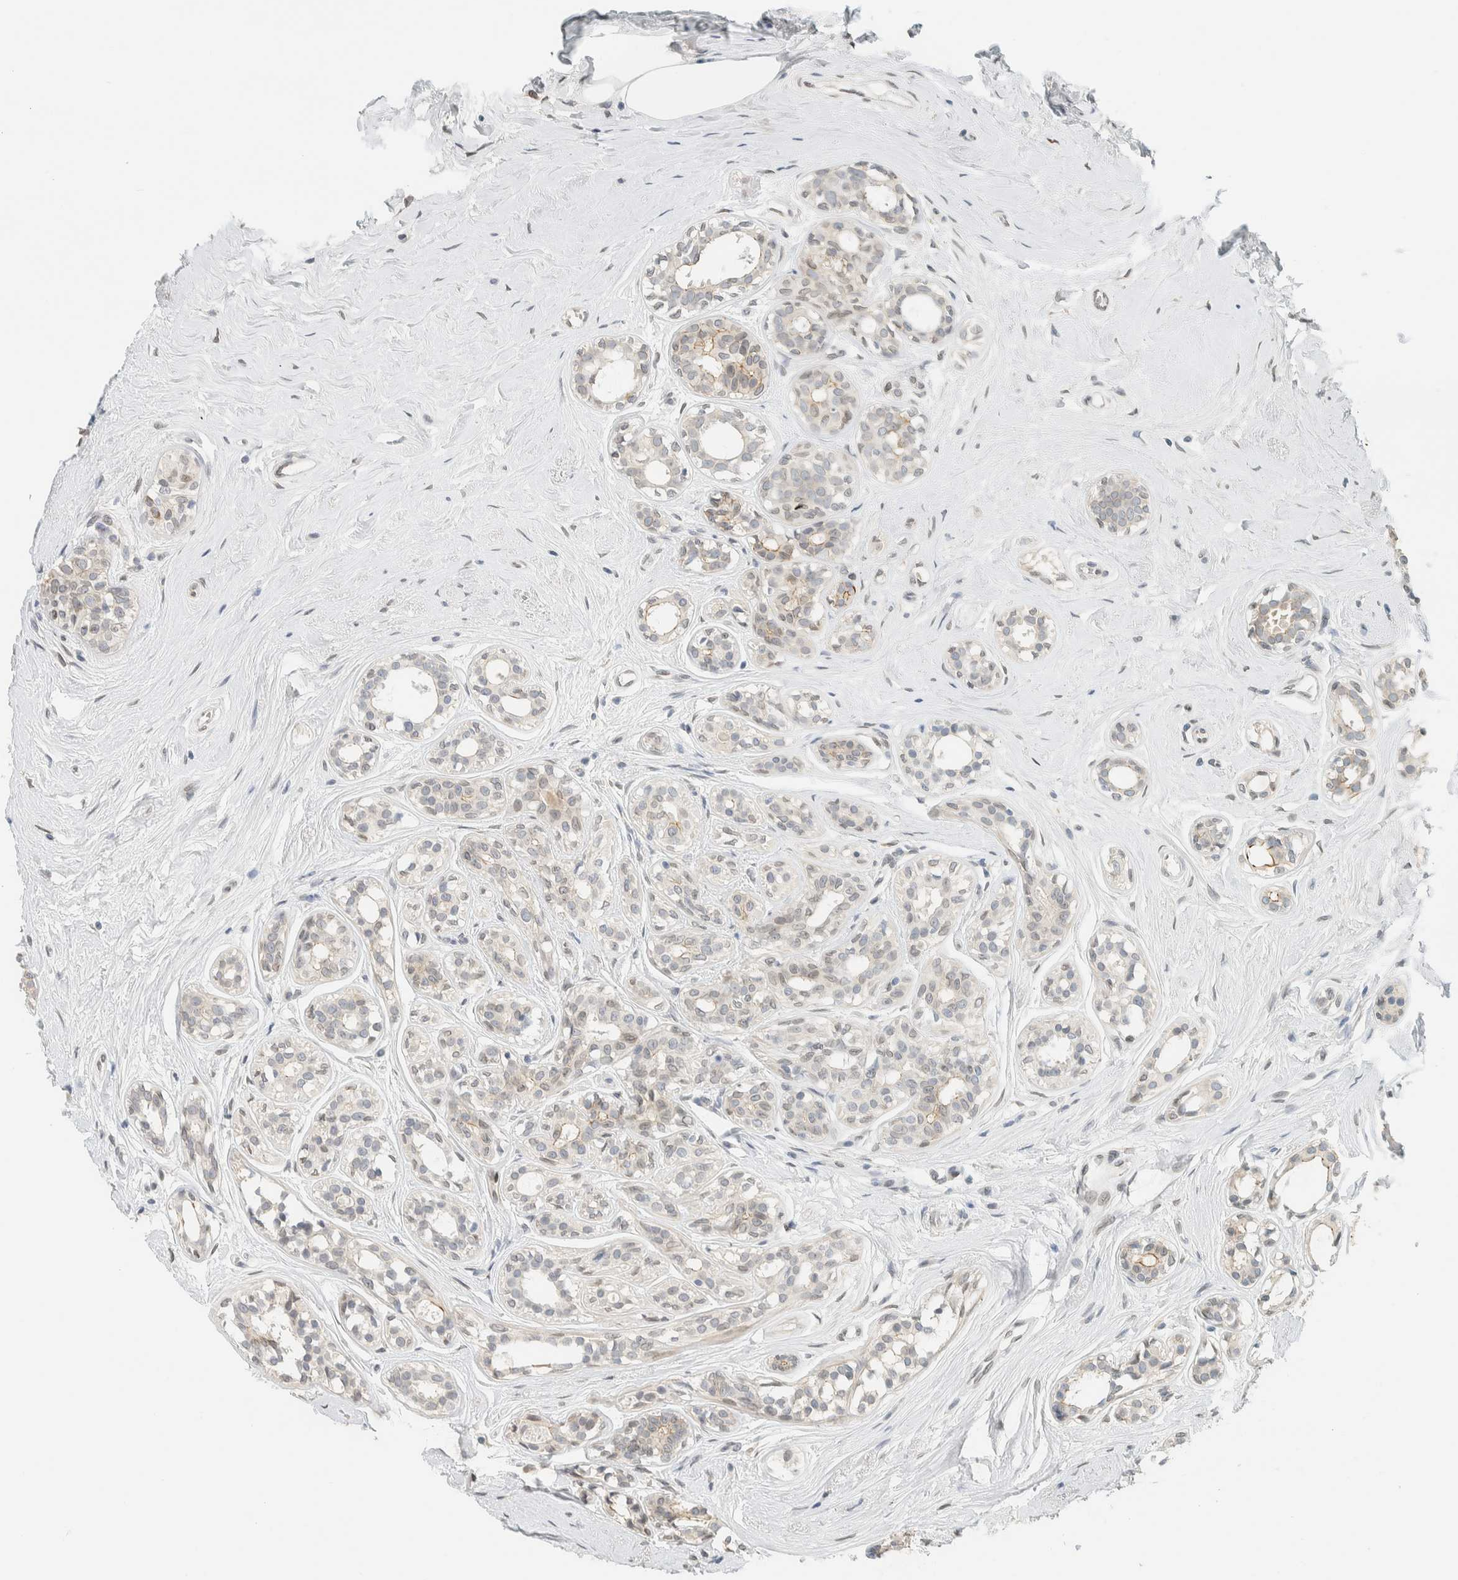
{"staining": {"intensity": "negative", "quantity": "none", "location": "none"}, "tissue": "breast cancer", "cell_type": "Tumor cells", "image_type": "cancer", "snomed": [{"axis": "morphology", "description": "Duct carcinoma"}, {"axis": "topography", "description": "Breast"}], "caption": "Immunohistochemical staining of intraductal carcinoma (breast) reveals no significant staining in tumor cells. (DAB (3,3'-diaminobenzidine) IHC visualized using brightfield microscopy, high magnification).", "gene": "C1QTNF12", "patient": {"sex": "female", "age": 55}}